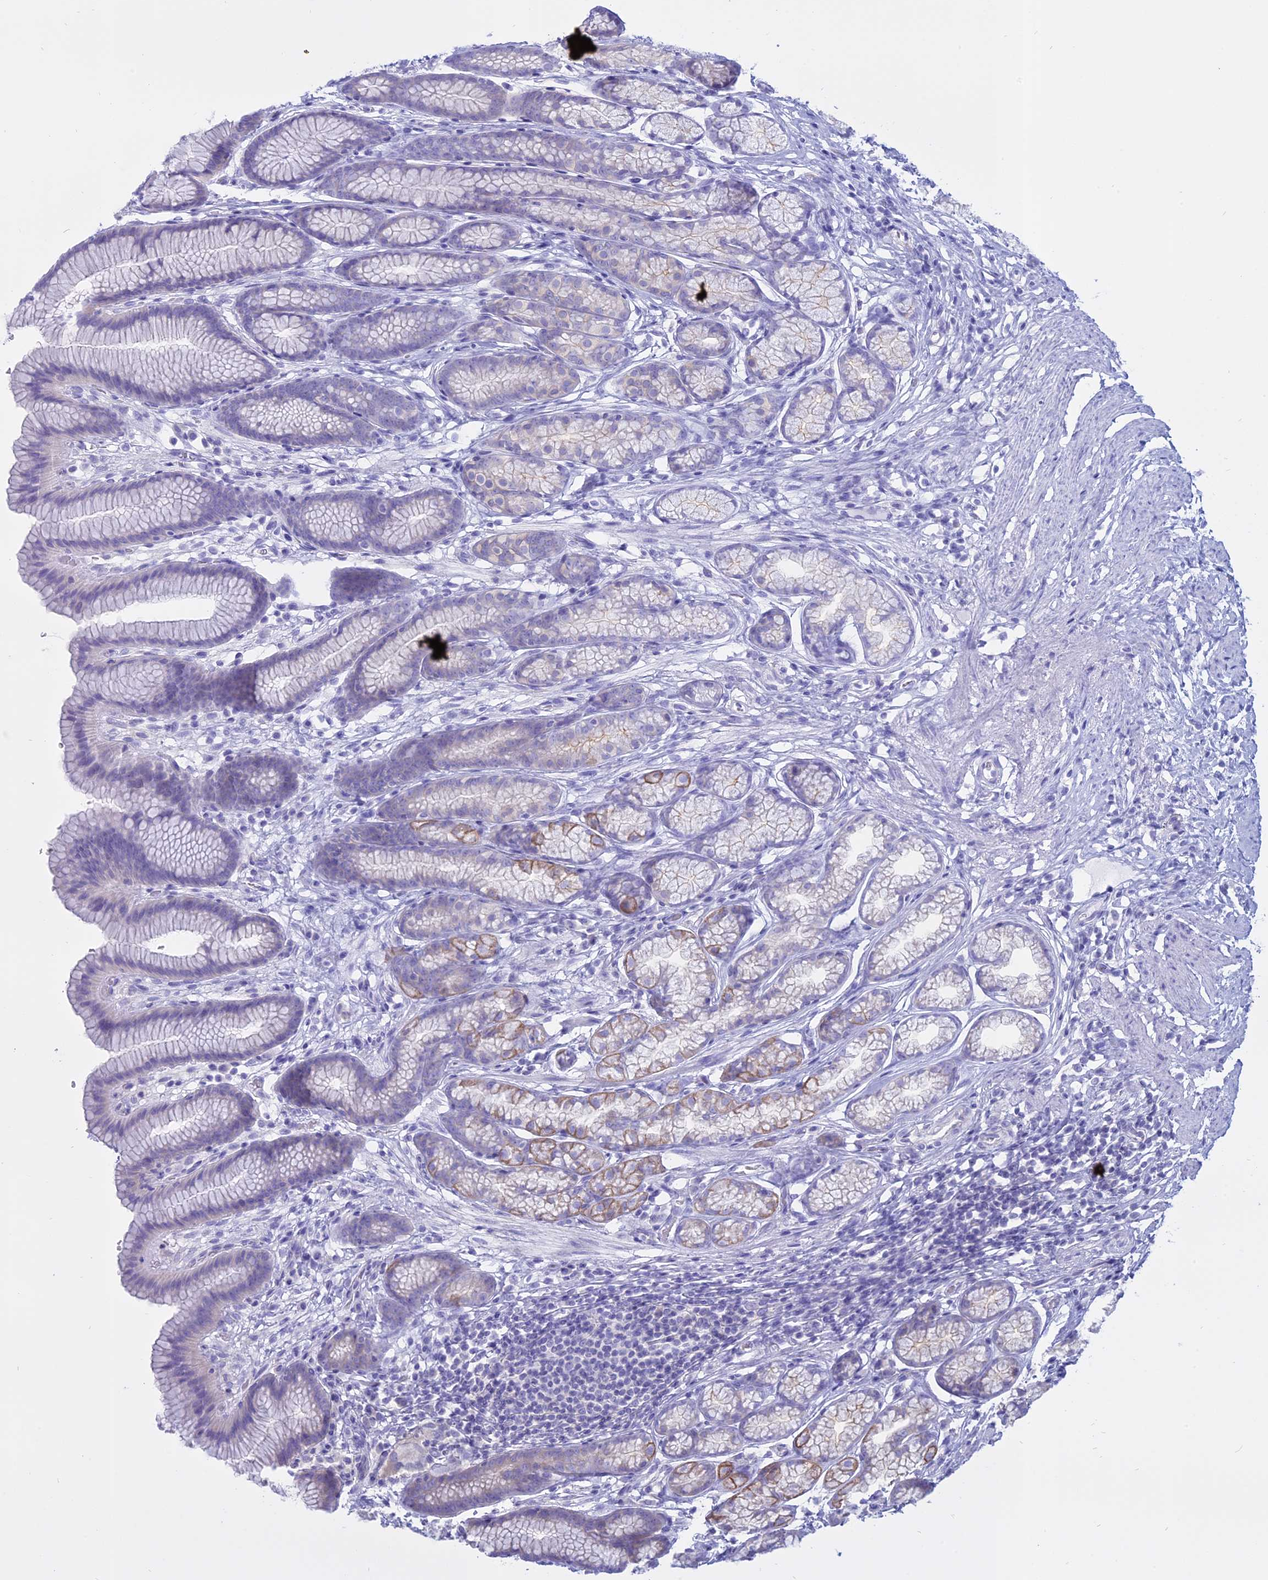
{"staining": {"intensity": "moderate", "quantity": "<25%", "location": "cytoplasmic/membranous"}, "tissue": "stomach", "cell_type": "Glandular cells", "image_type": "normal", "snomed": [{"axis": "morphology", "description": "Normal tissue, NOS"}, {"axis": "topography", "description": "Stomach"}], "caption": "High-magnification brightfield microscopy of benign stomach stained with DAB (3,3'-diaminobenzidine) (brown) and counterstained with hematoxylin (blue). glandular cells exhibit moderate cytoplasmic/membranous positivity is seen in approximately<25% of cells. (DAB IHC with brightfield microscopy, high magnification).", "gene": "AHCYL1", "patient": {"sex": "male", "age": 42}}